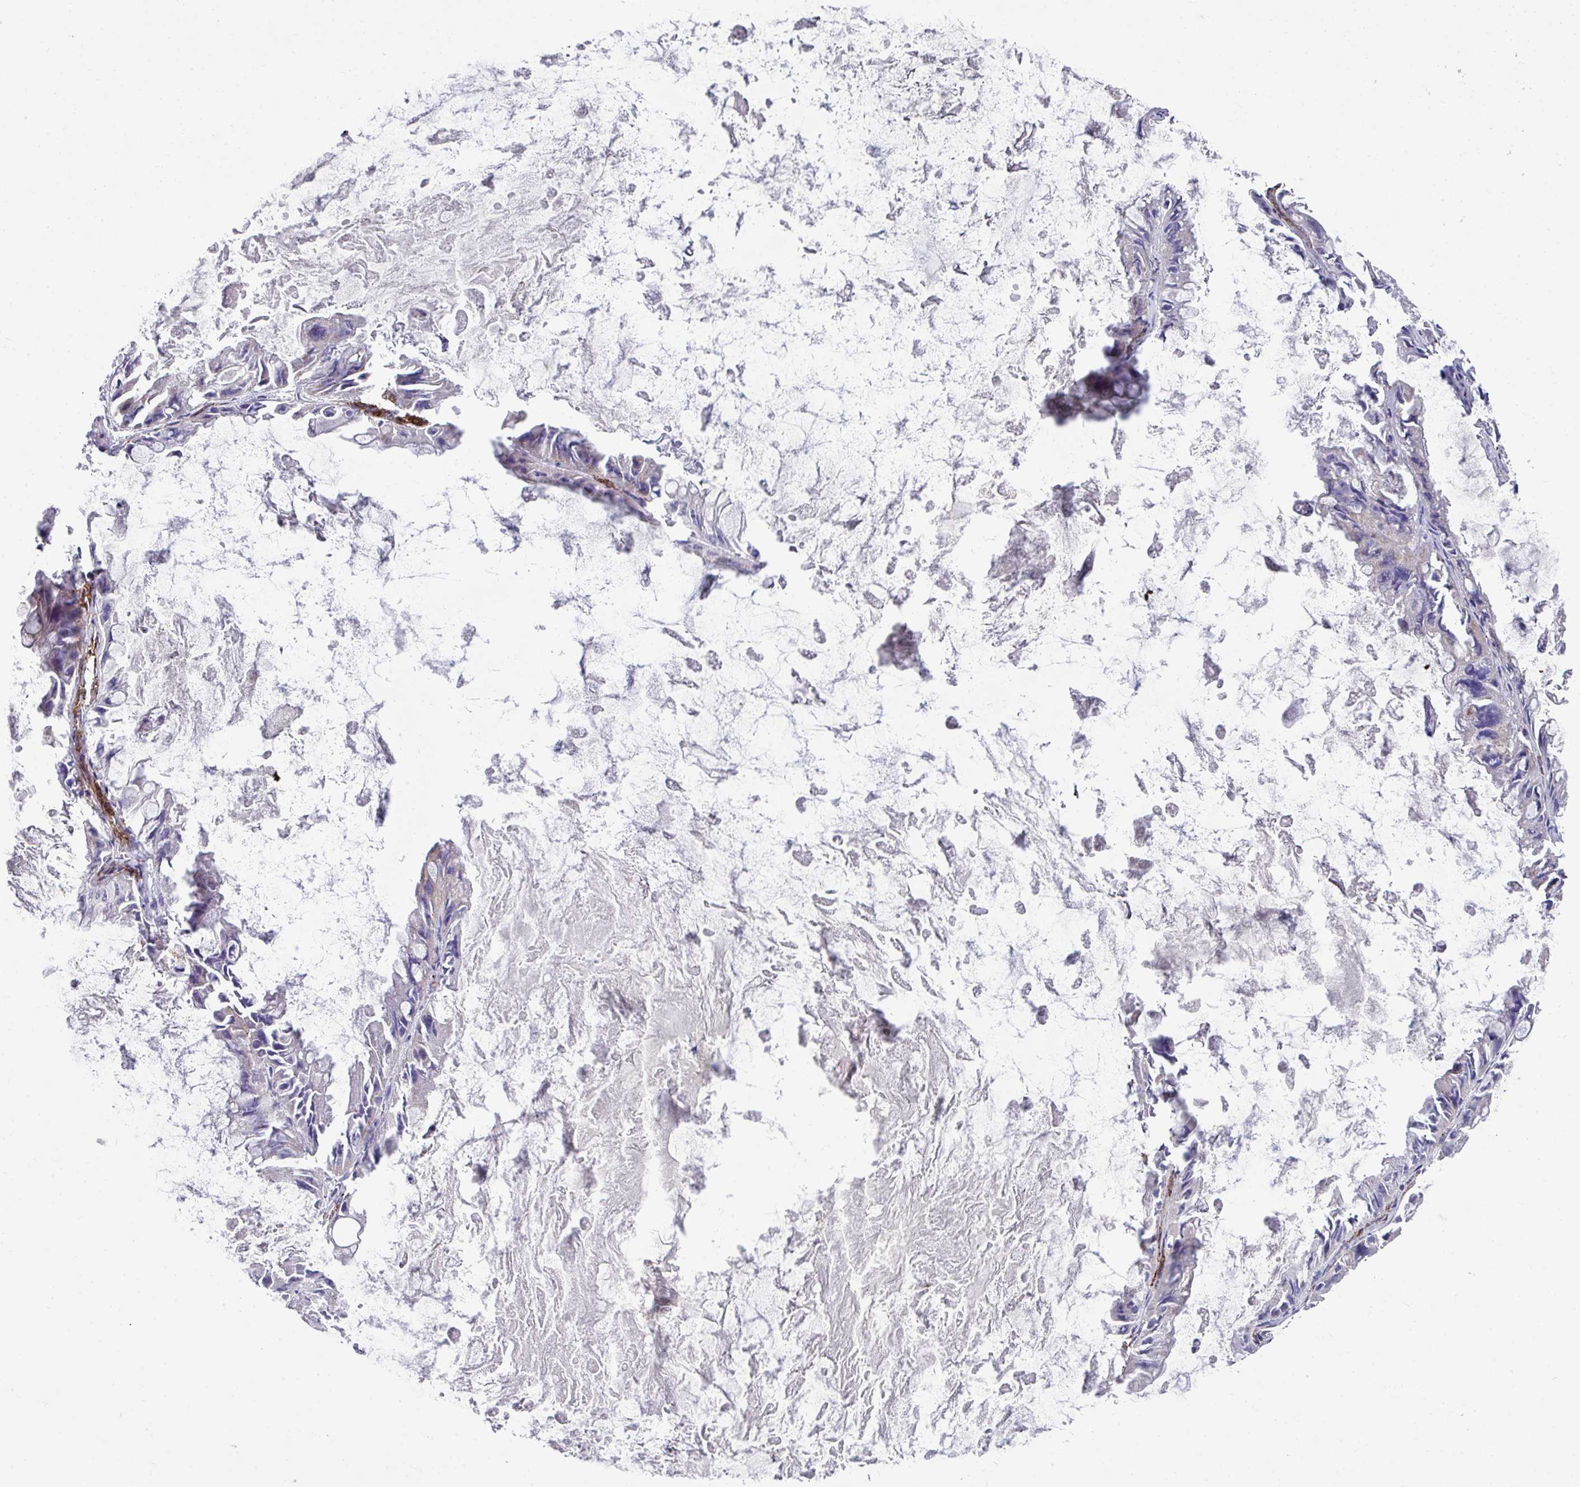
{"staining": {"intensity": "negative", "quantity": "none", "location": "none"}, "tissue": "ovarian cancer", "cell_type": "Tumor cells", "image_type": "cancer", "snomed": [{"axis": "morphology", "description": "Cystadenocarcinoma, mucinous, NOS"}, {"axis": "topography", "description": "Ovary"}], "caption": "There is no significant positivity in tumor cells of mucinous cystadenocarcinoma (ovarian).", "gene": "CLDN1", "patient": {"sex": "female", "age": 61}}